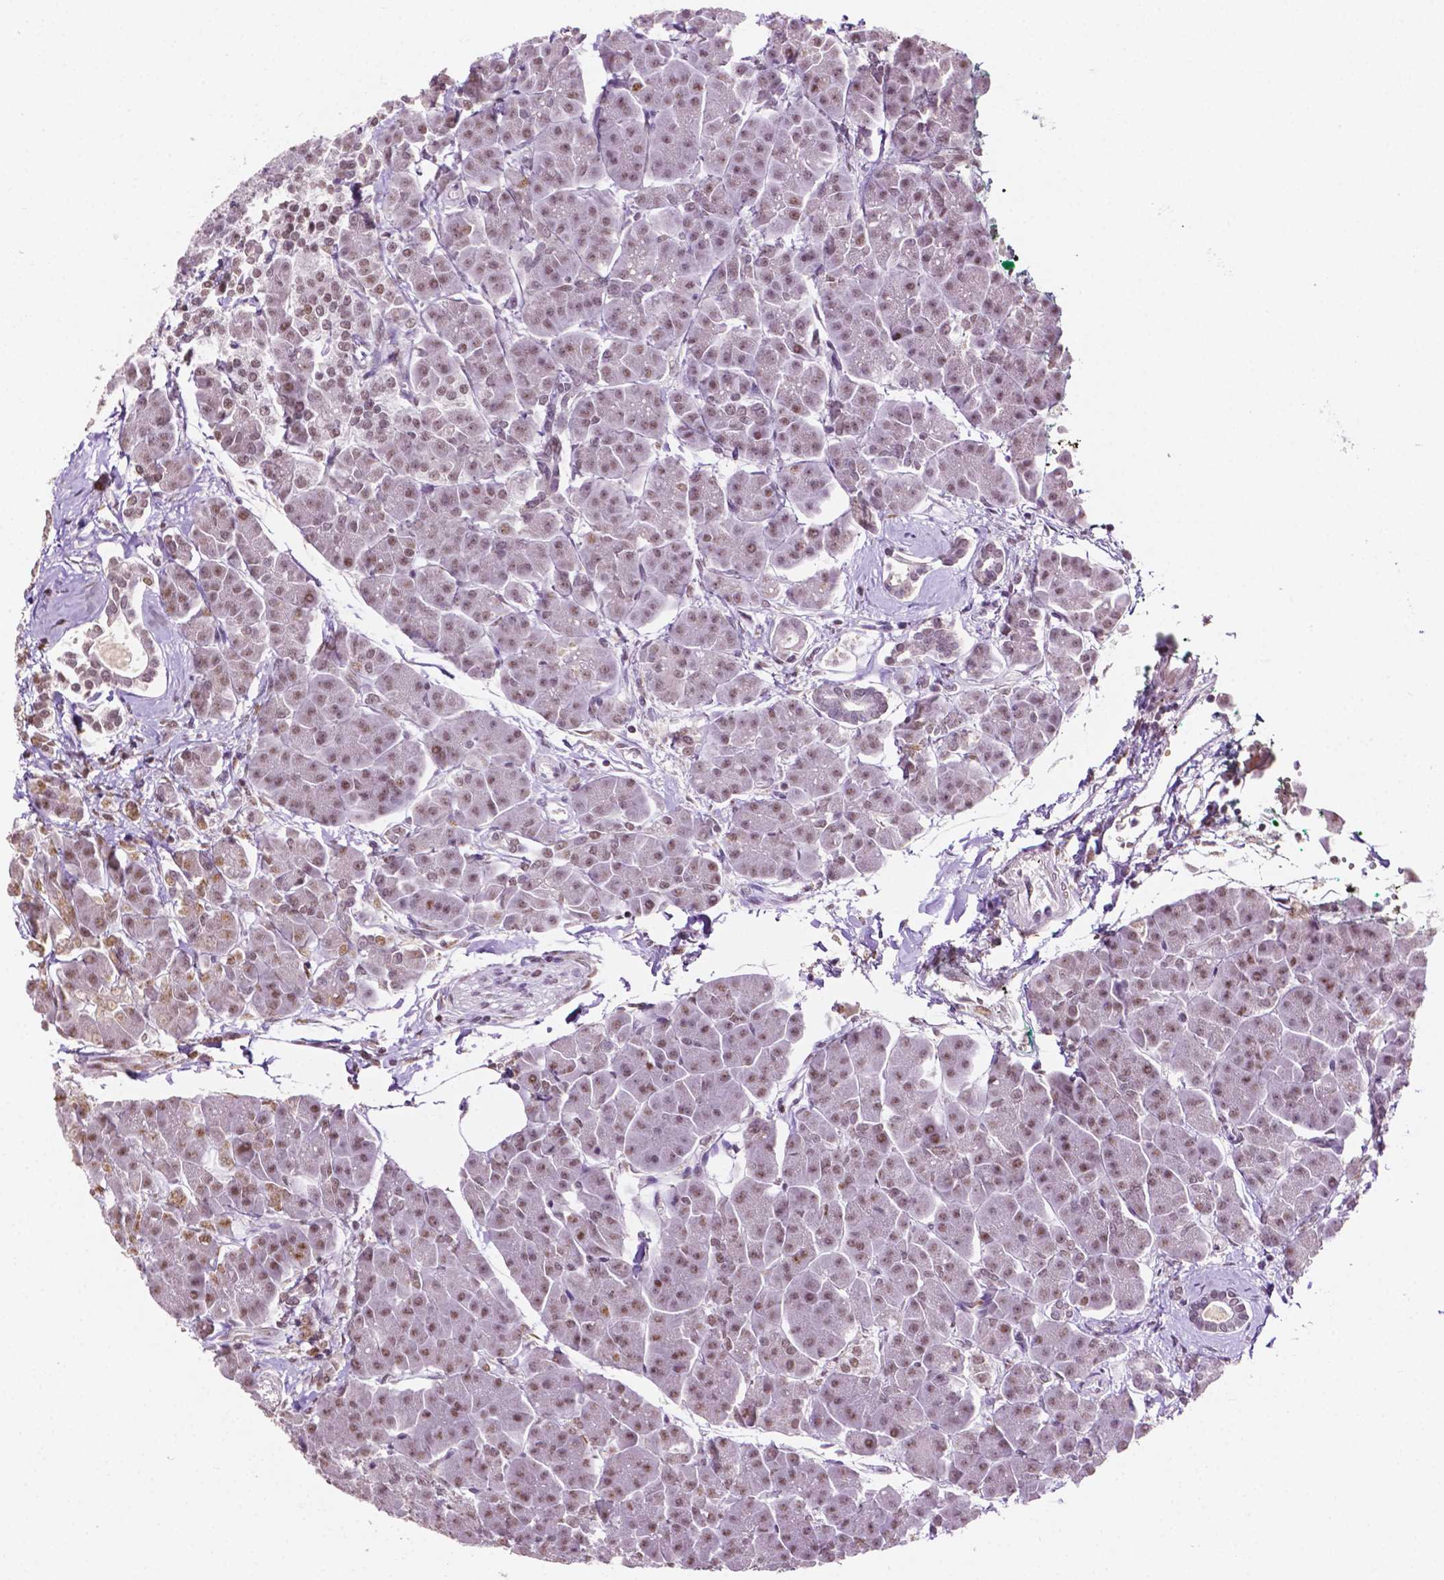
{"staining": {"intensity": "moderate", "quantity": "25%-75%", "location": "nuclear"}, "tissue": "pancreas", "cell_type": "Exocrine glandular cells", "image_type": "normal", "snomed": [{"axis": "morphology", "description": "Normal tissue, NOS"}, {"axis": "topography", "description": "Adipose tissue"}, {"axis": "topography", "description": "Pancreas"}, {"axis": "topography", "description": "Peripheral nerve tissue"}], "caption": "Moderate nuclear protein staining is seen in about 25%-75% of exocrine glandular cells in pancreas. Using DAB (brown) and hematoxylin (blue) stains, captured at high magnification using brightfield microscopy.", "gene": "PTPN6", "patient": {"sex": "female", "age": 58}}